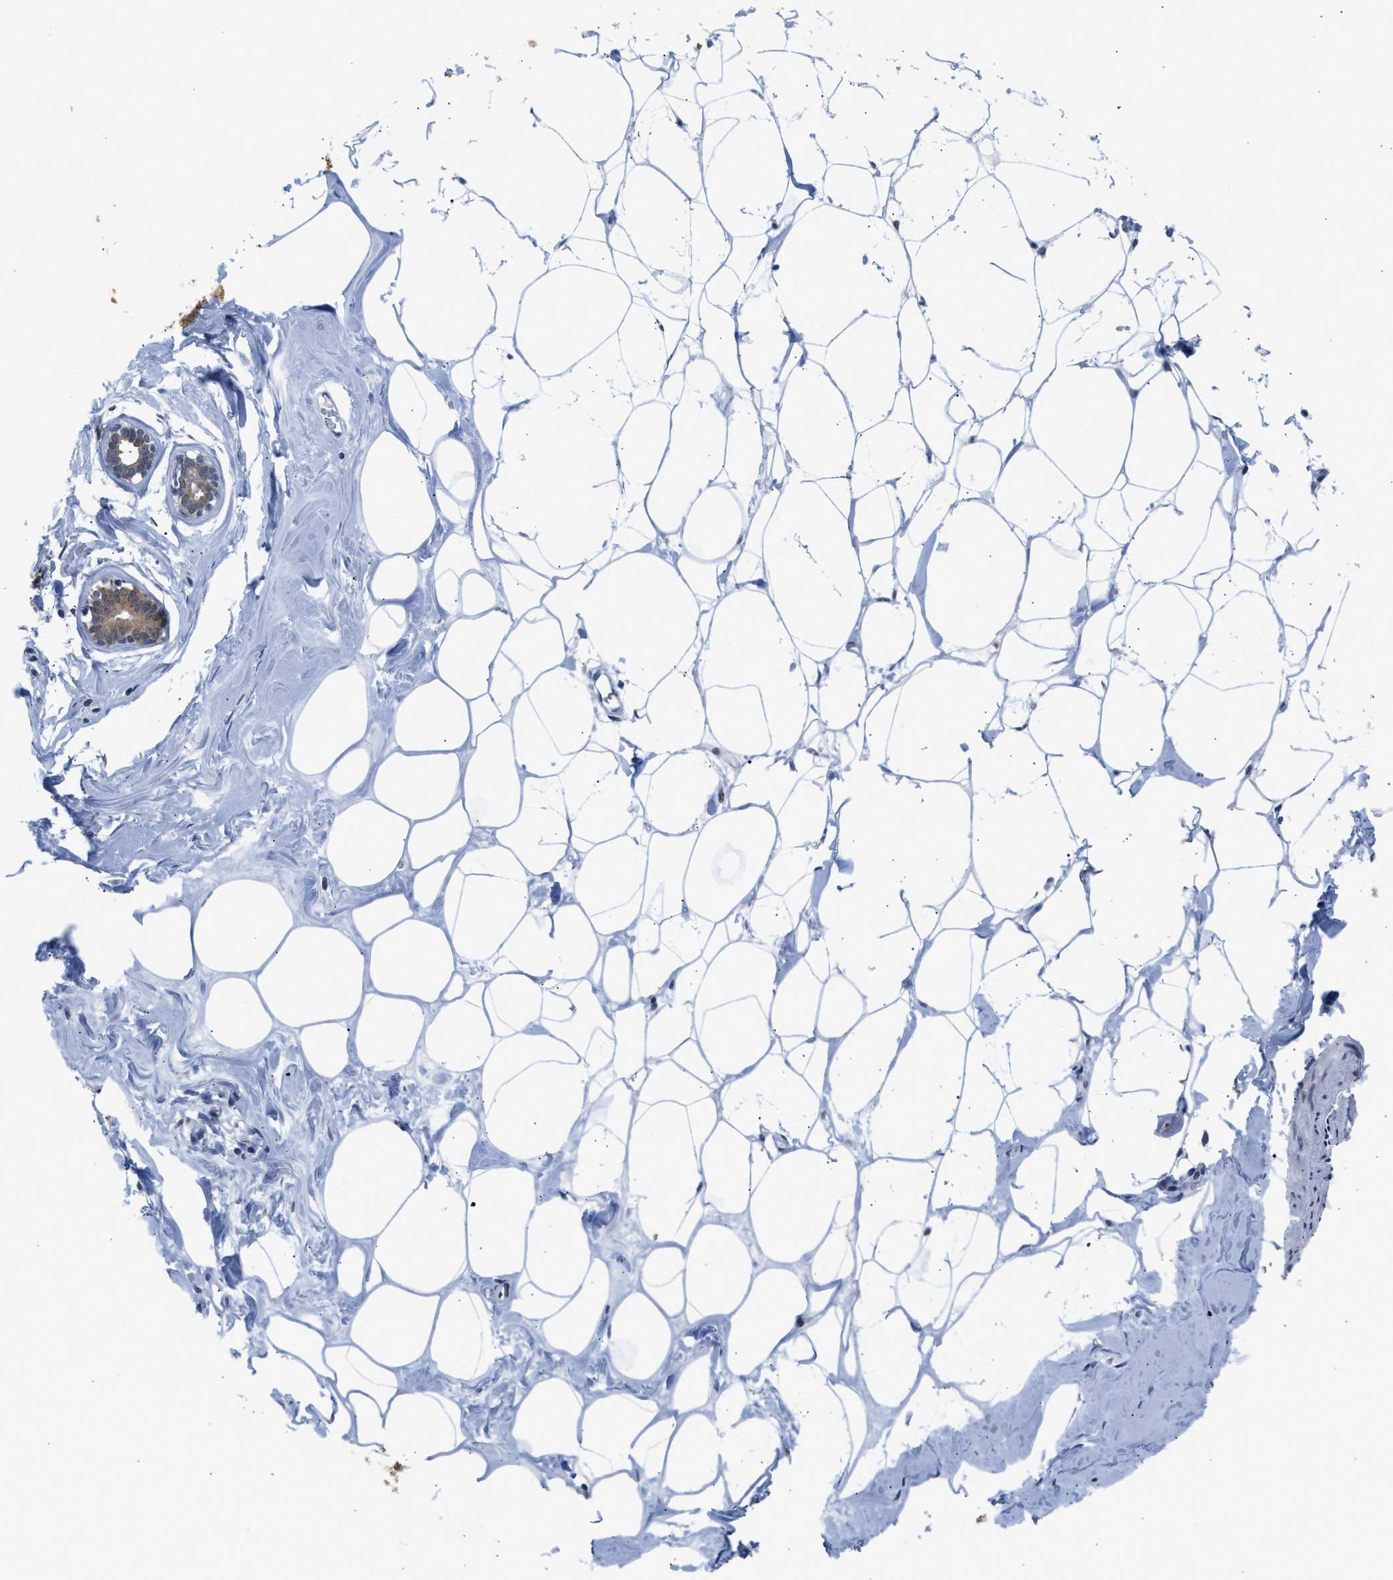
{"staining": {"intensity": "negative", "quantity": "none", "location": "none"}, "tissue": "adipose tissue", "cell_type": "Adipocytes", "image_type": "normal", "snomed": [{"axis": "morphology", "description": "Normal tissue, NOS"}, {"axis": "morphology", "description": "Fibrosis, NOS"}, {"axis": "topography", "description": "Breast"}, {"axis": "topography", "description": "Adipose tissue"}], "caption": "DAB (3,3'-diaminobenzidine) immunohistochemical staining of unremarkable adipose tissue shows no significant positivity in adipocytes.", "gene": "PPM1L", "patient": {"sex": "female", "age": 39}}